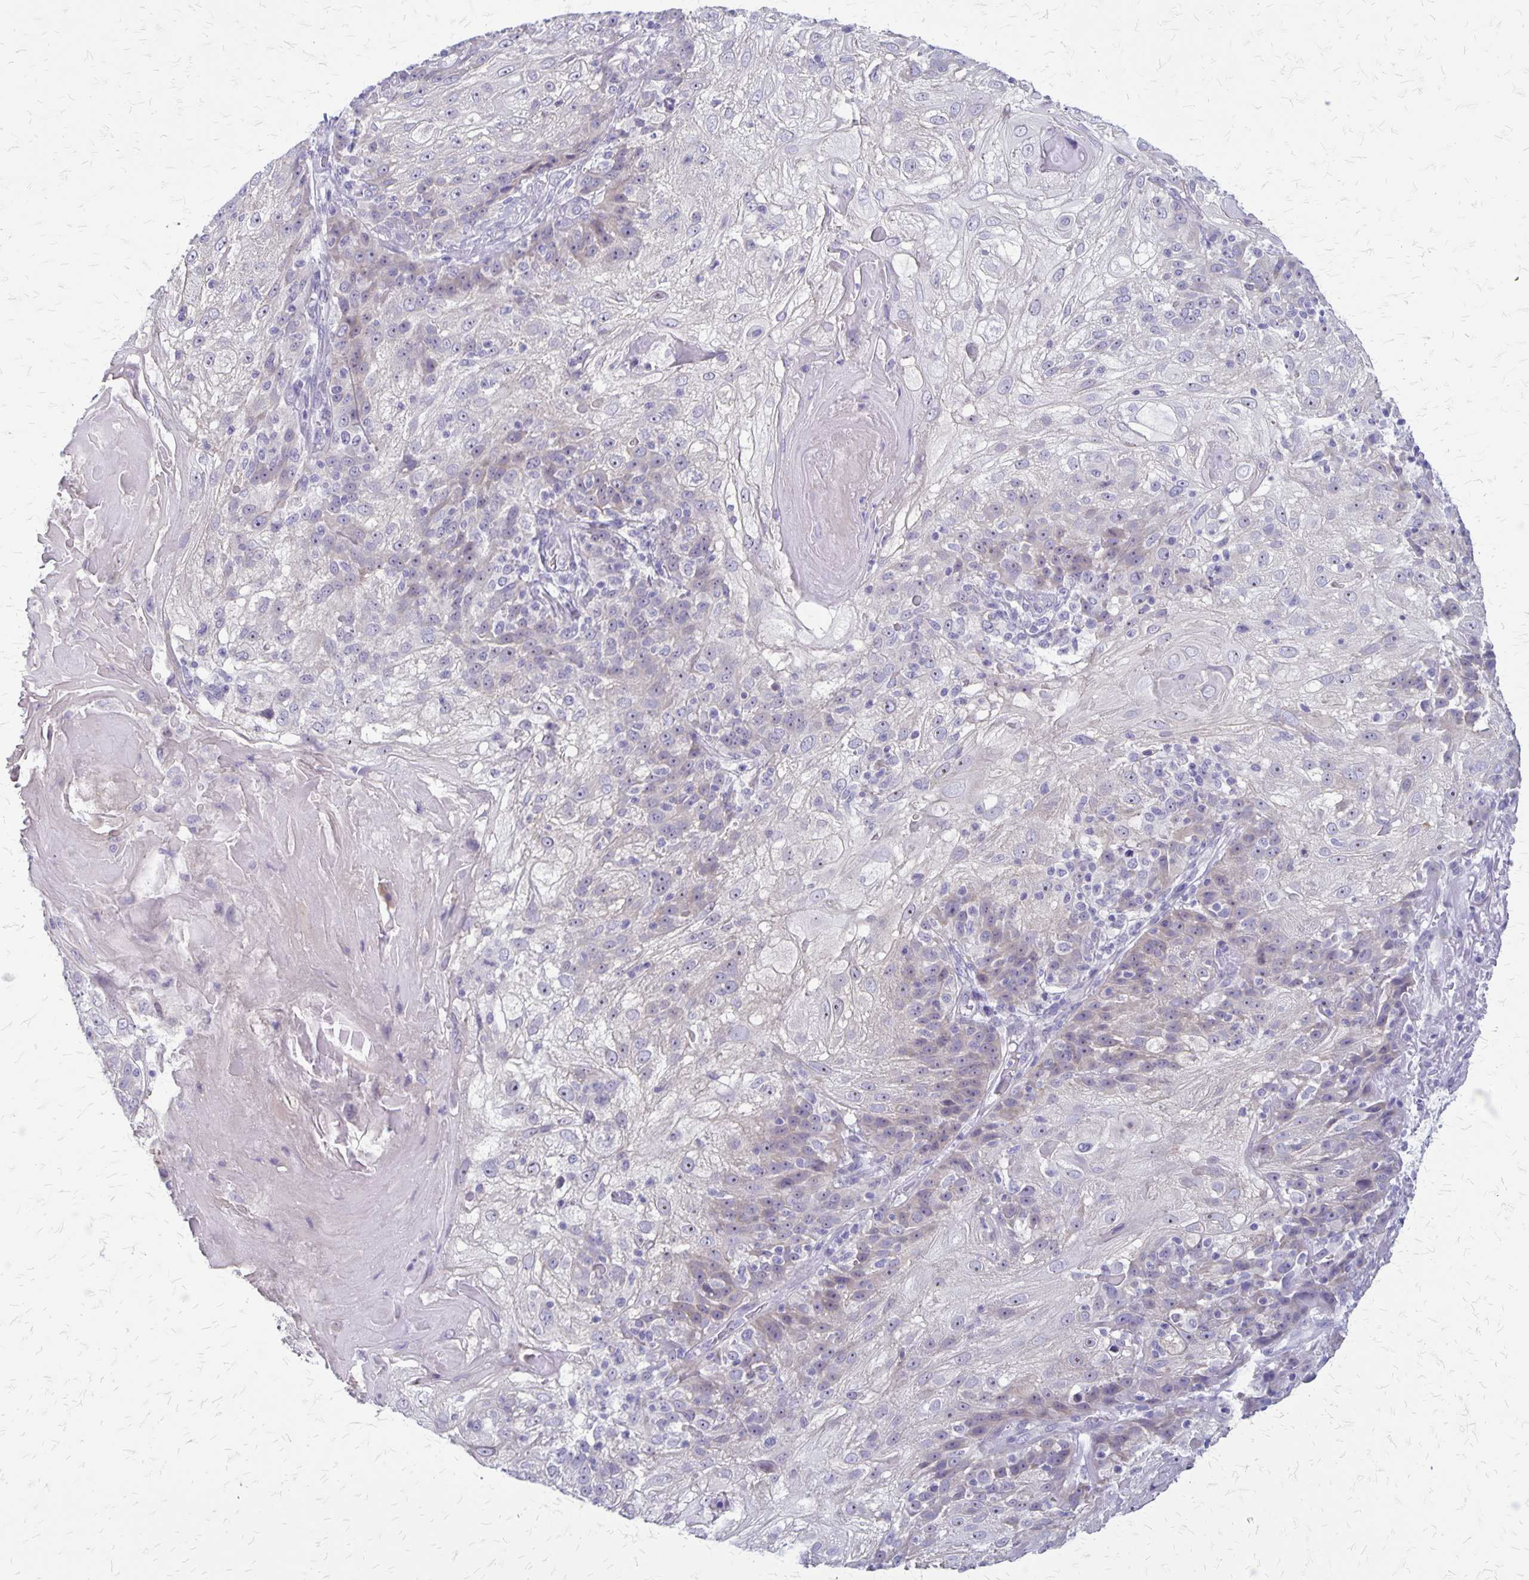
{"staining": {"intensity": "negative", "quantity": "none", "location": "none"}, "tissue": "skin cancer", "cell_type": "Tumor cells", "image_type": "cancer", "snomed": [{"axis": "morphology", "description": "Normal tissue, NOS"}, {"axis": "morphology", "description": "Squamous cell carcinoma, NOS"}, {"axis": "topography", "description": "Skin"}], "caption": "Skin cancer stained for a protein using immunohistochemistry demonstrates no positivity tumor cells.", "gene": "PLXNB3", "patient": {"sex": "female", "age": 83}}